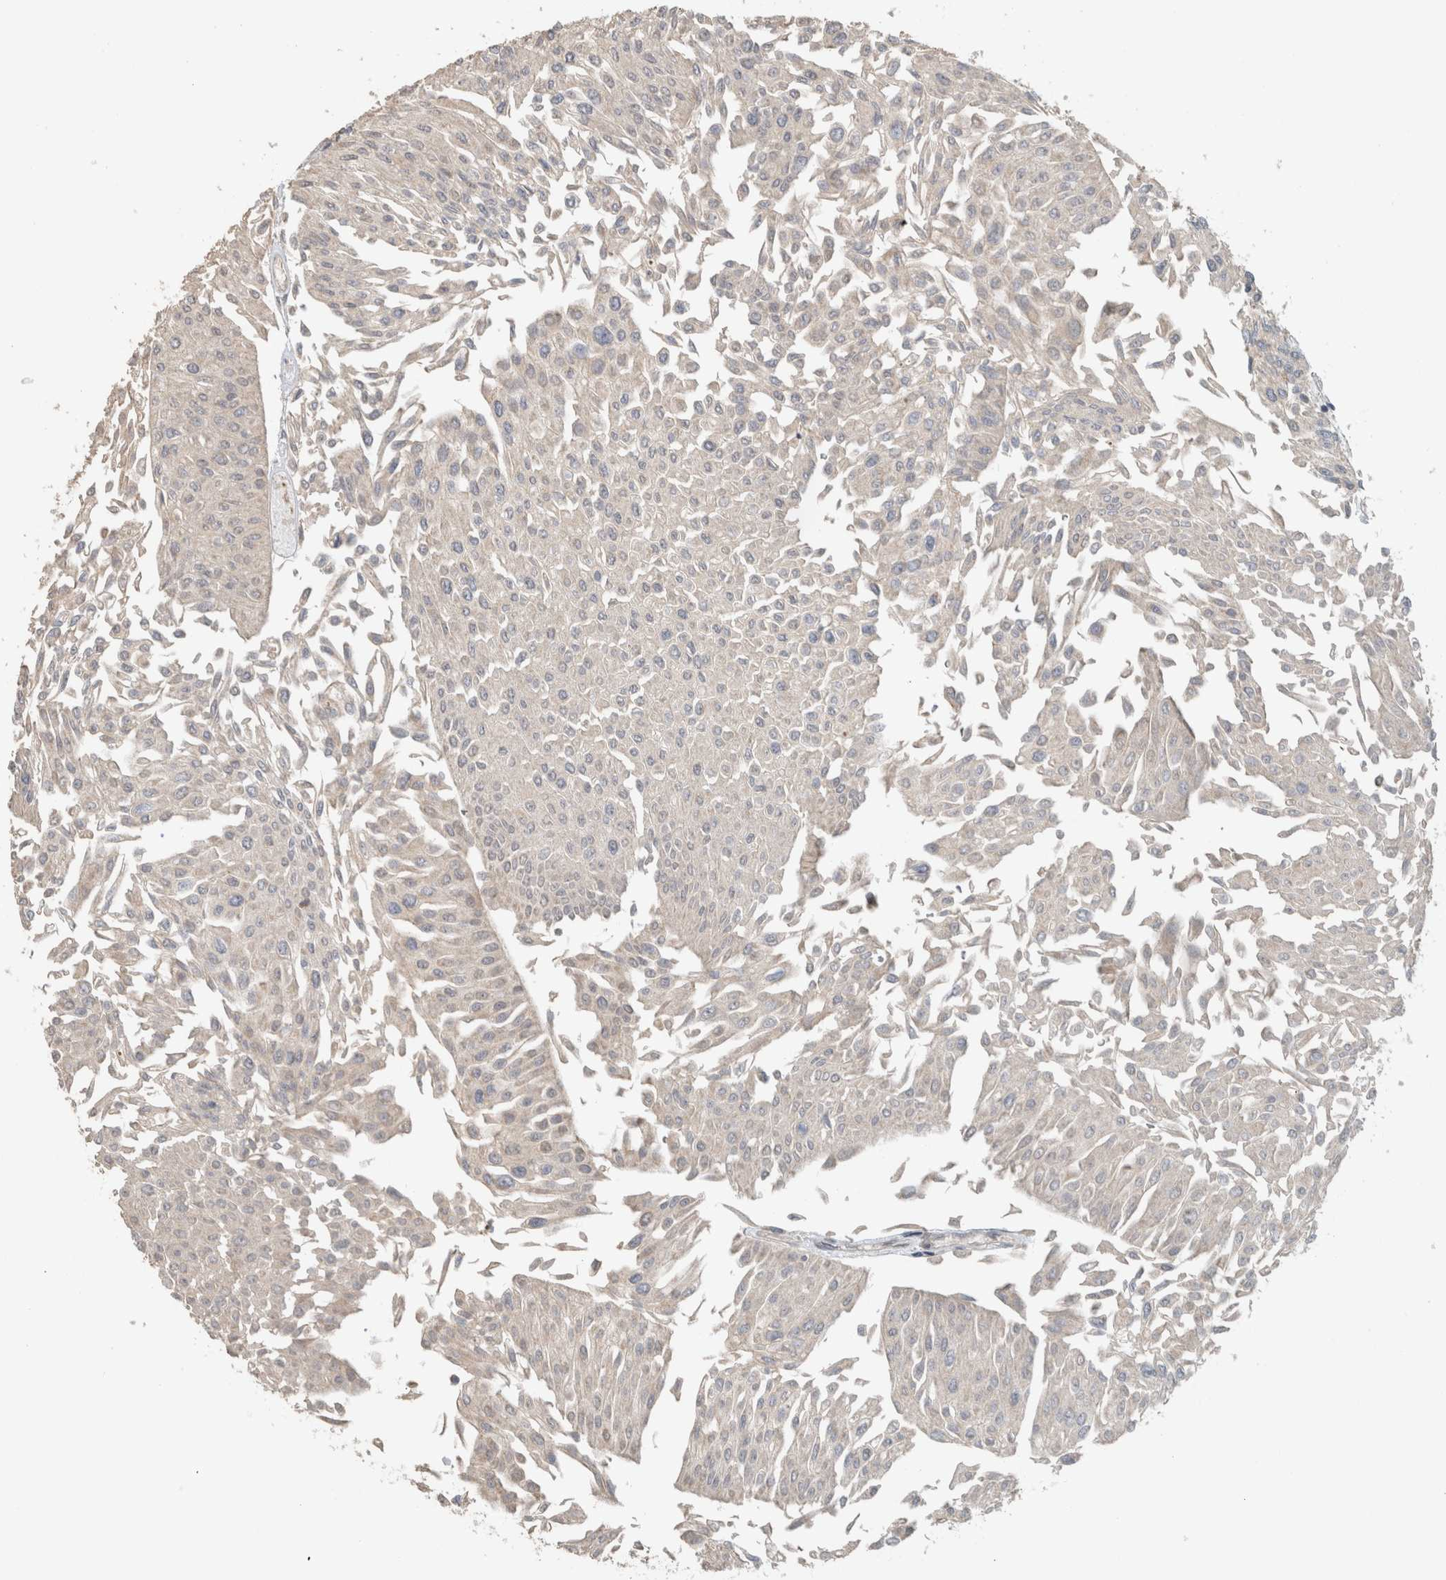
{"staining": {"intensity": "negative", "quantity": "none", "location": "none"}, "tissue": "urothelial cancer", "cell_type": "Tumor cells", "image_type": "cancer", "snomed": [{"axis": "morphology", "description": "Urothelial carcinoma, Low grade"}, {"axis": "topography", "description": "Urinary bladder"}], "caption": "Immunohistochemical staining of low-grade urothelial carcinoma exhibits no significant expression in tumor cells. (Immunohistochemistry, brightfield microscopy, high magnification).", "gene": "ERCC6L2", "patient": {"sex": "male", "age": 67}}